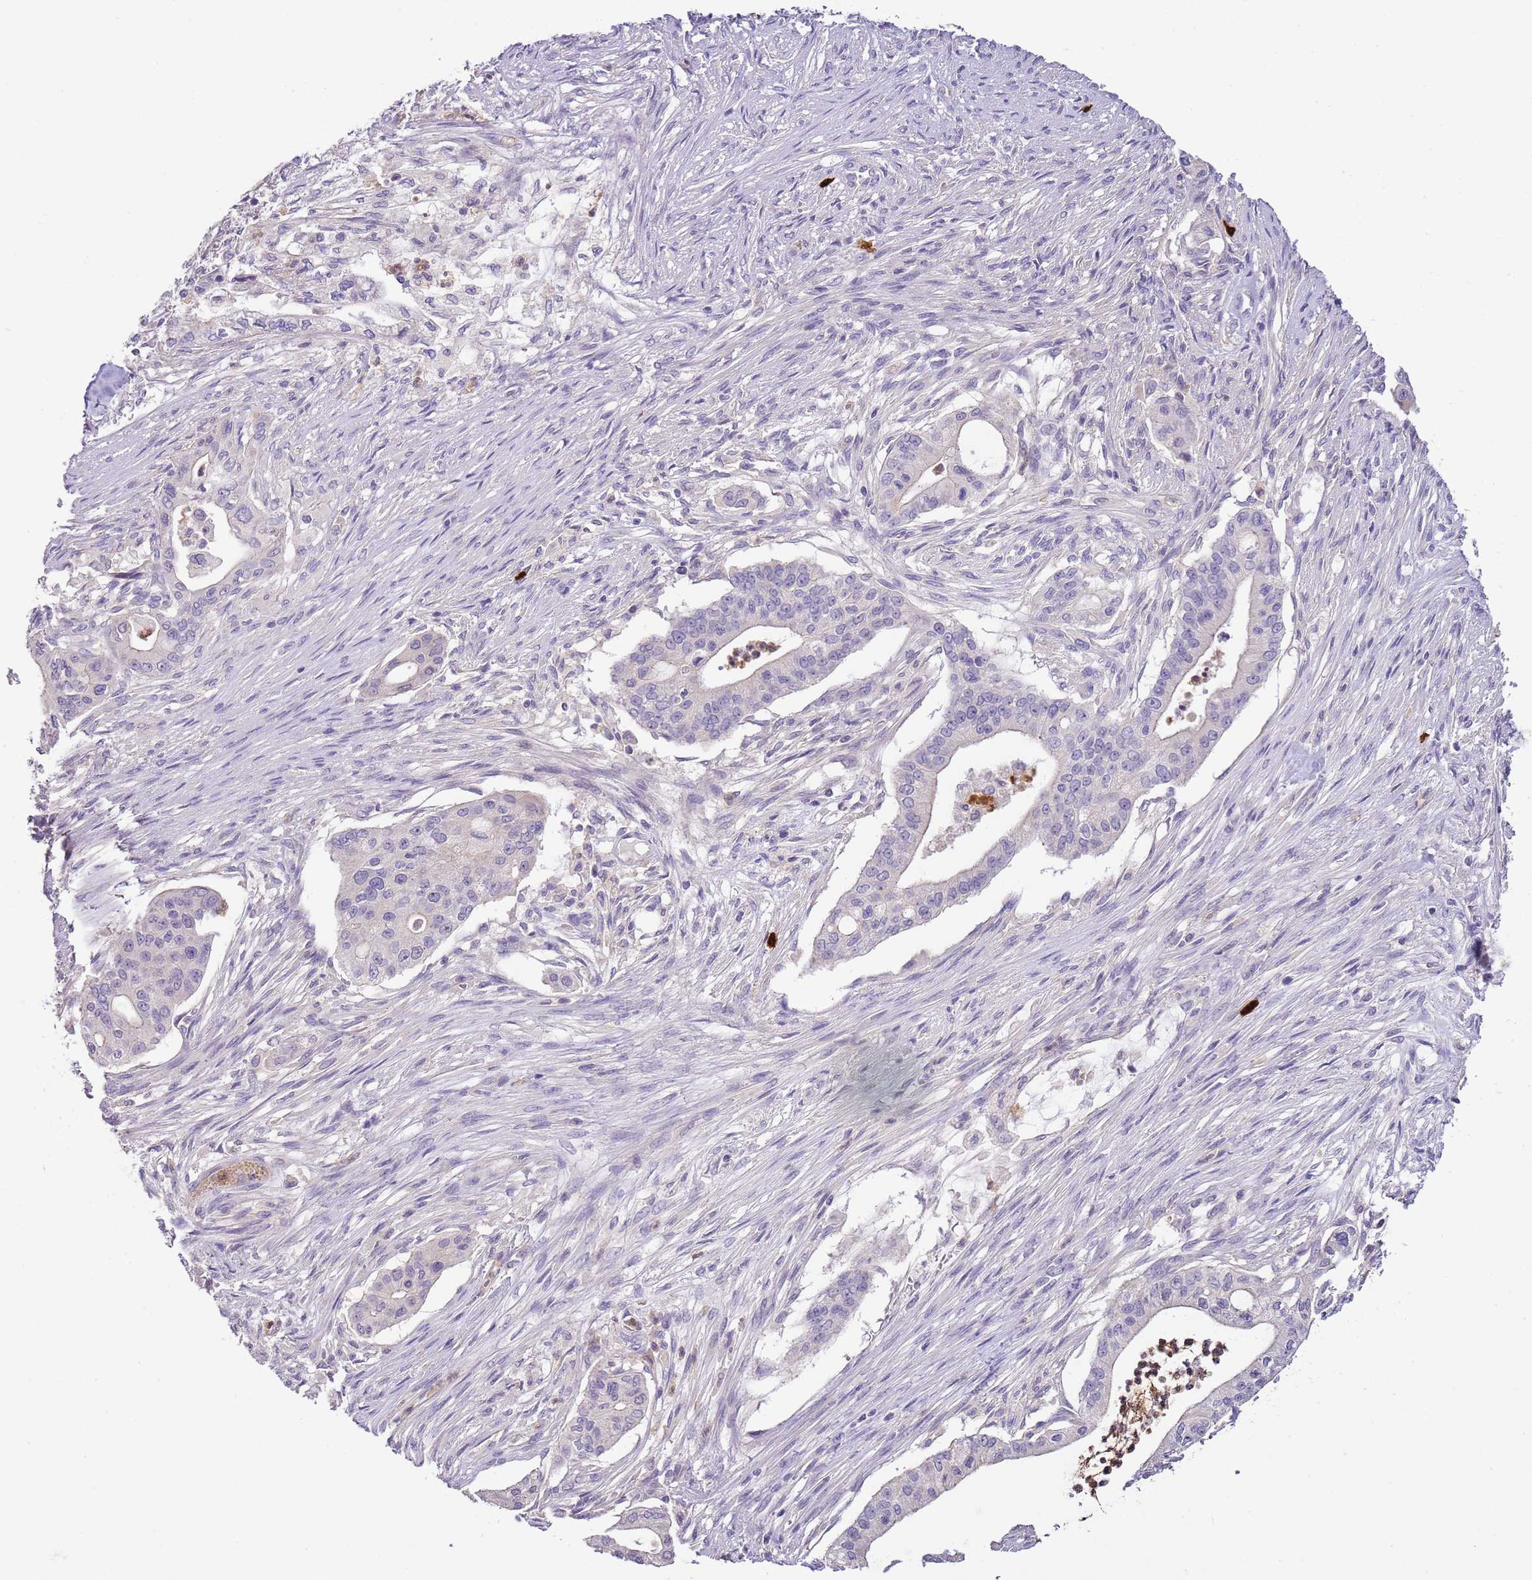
{"staining": {"intensity": "negative", "quantity": "none", "location": "none"}, "tissue": "pancreatic cancer", "cell_type": "Tumor cells", "image_type": "cancer", "snomed": [{"axis": "morphology", "description": "Adenocarcinoma, NOS"}, {"axis": "topography", "description": "Pancreas"}], "caption": "High magnification brightfield microscopy of pancreatic cancer stained with DAB (brown) and counterstained with hematoxylin (blue): tumor cells show no significant positivity. (DAB (3,3'-diaminobenzidine) immunohistochemistry (IHC) visualized using brightfield microscopy, high magnification).", "gene": "IL2RG", "patient": {"sex": "male", "age": 46}}